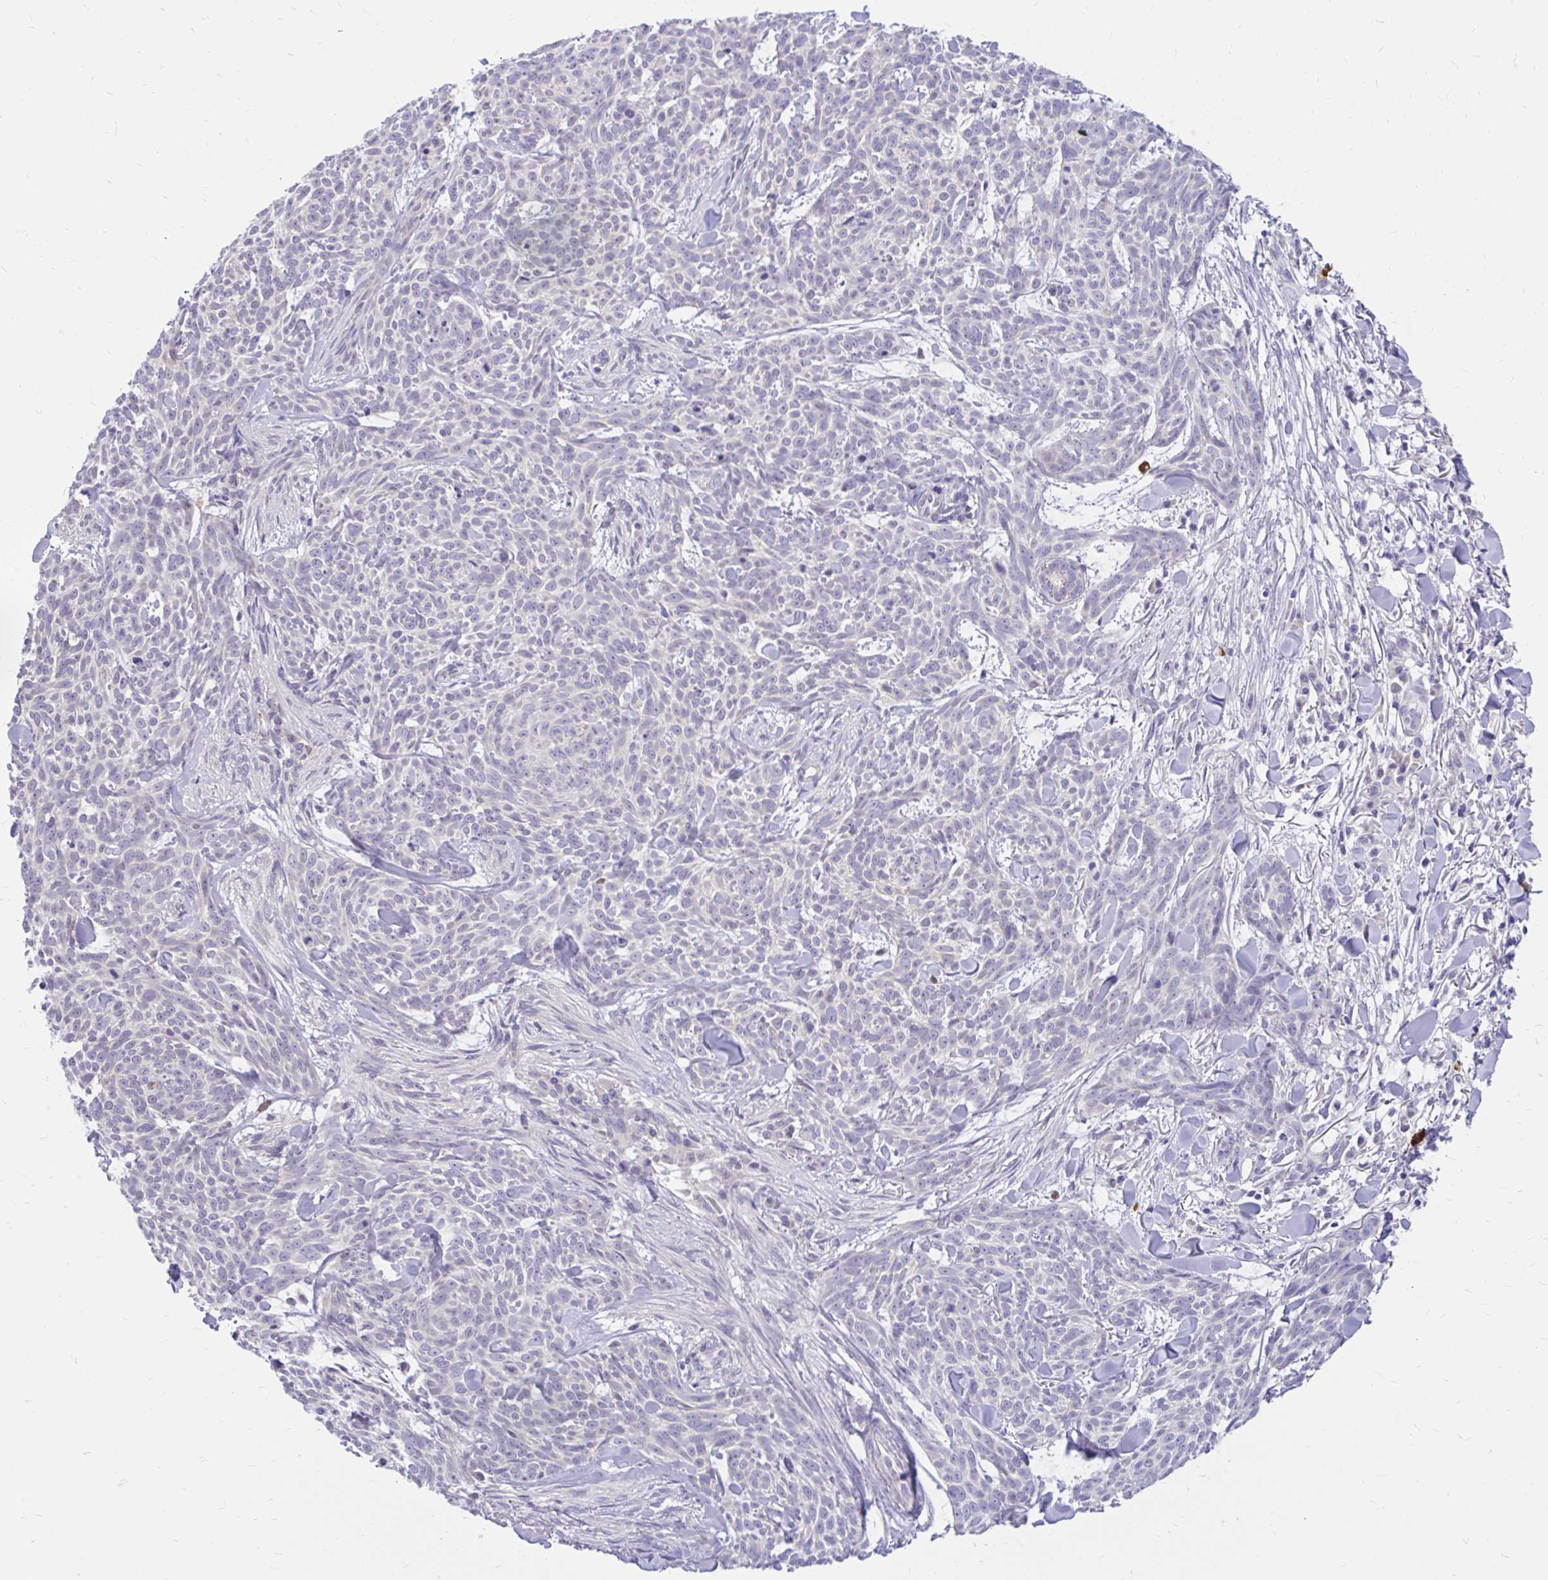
{"staining": {"intensity": "negative", "quantity": "none", "location": "none"}, "tissue": "skin cancer", "cell_type": "Tumor cells", "image_type": "cancer", "snomed": [{"axis": "morphology", "description": "Basal cell carcinoma"}, {"axis": "topography", "description": "Skin"}], "caption": "Human basal cell carcinoma (skin) stained for a protein using IHC reveals no staining in tumor cells.", "gene": "MAP1LC3A", "patient": {"sex": "female", "age": 93}}